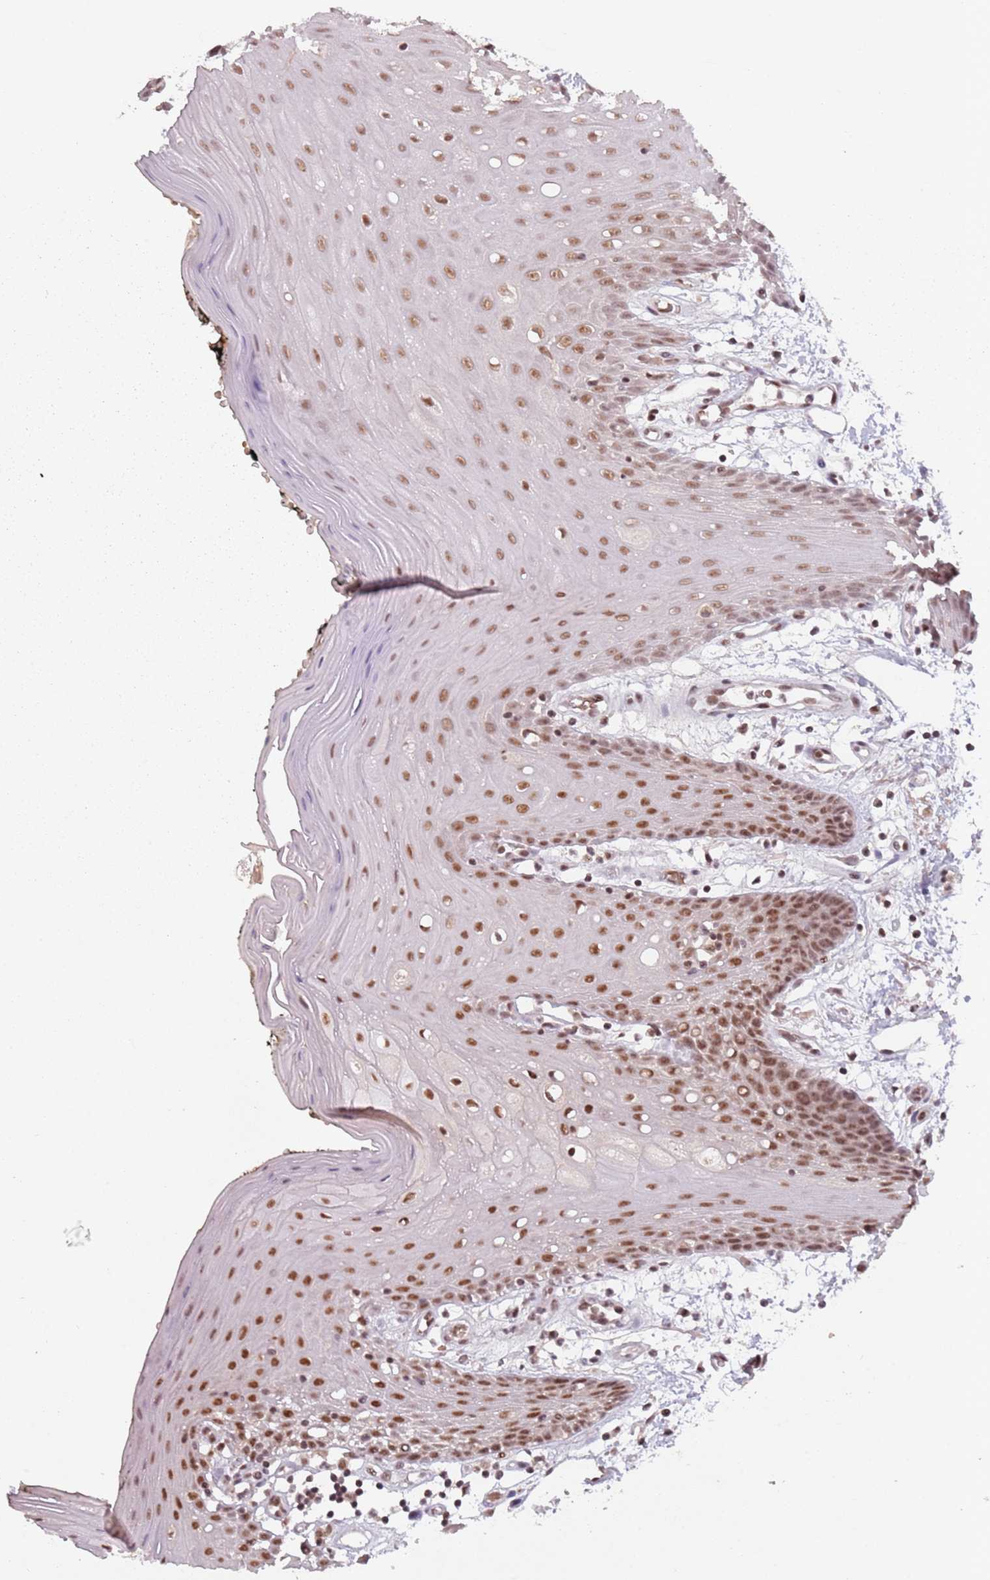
{"staining": {"intensity": "moderate", "quantity": ">75%", "location": "nuclear"}, "tissue": "oral mucosa", "cell_type": "Squamous epithelial cells", "image_type": "normal", "snomed": [{"axis": "morphology", "description": "Normal tissue, NOS"}, {"axis": "topography", "description": "Oral tissue"}, {"axis": "topography", "description": "Tounge, NOS"}], "caption": "A medium amount of moderate nuclear expression is seen in about >75% of squamous epithelial cells in benign oral mucosa.", "gene": "NCBP1", "patient": {"sex": "female", "age": 59}}